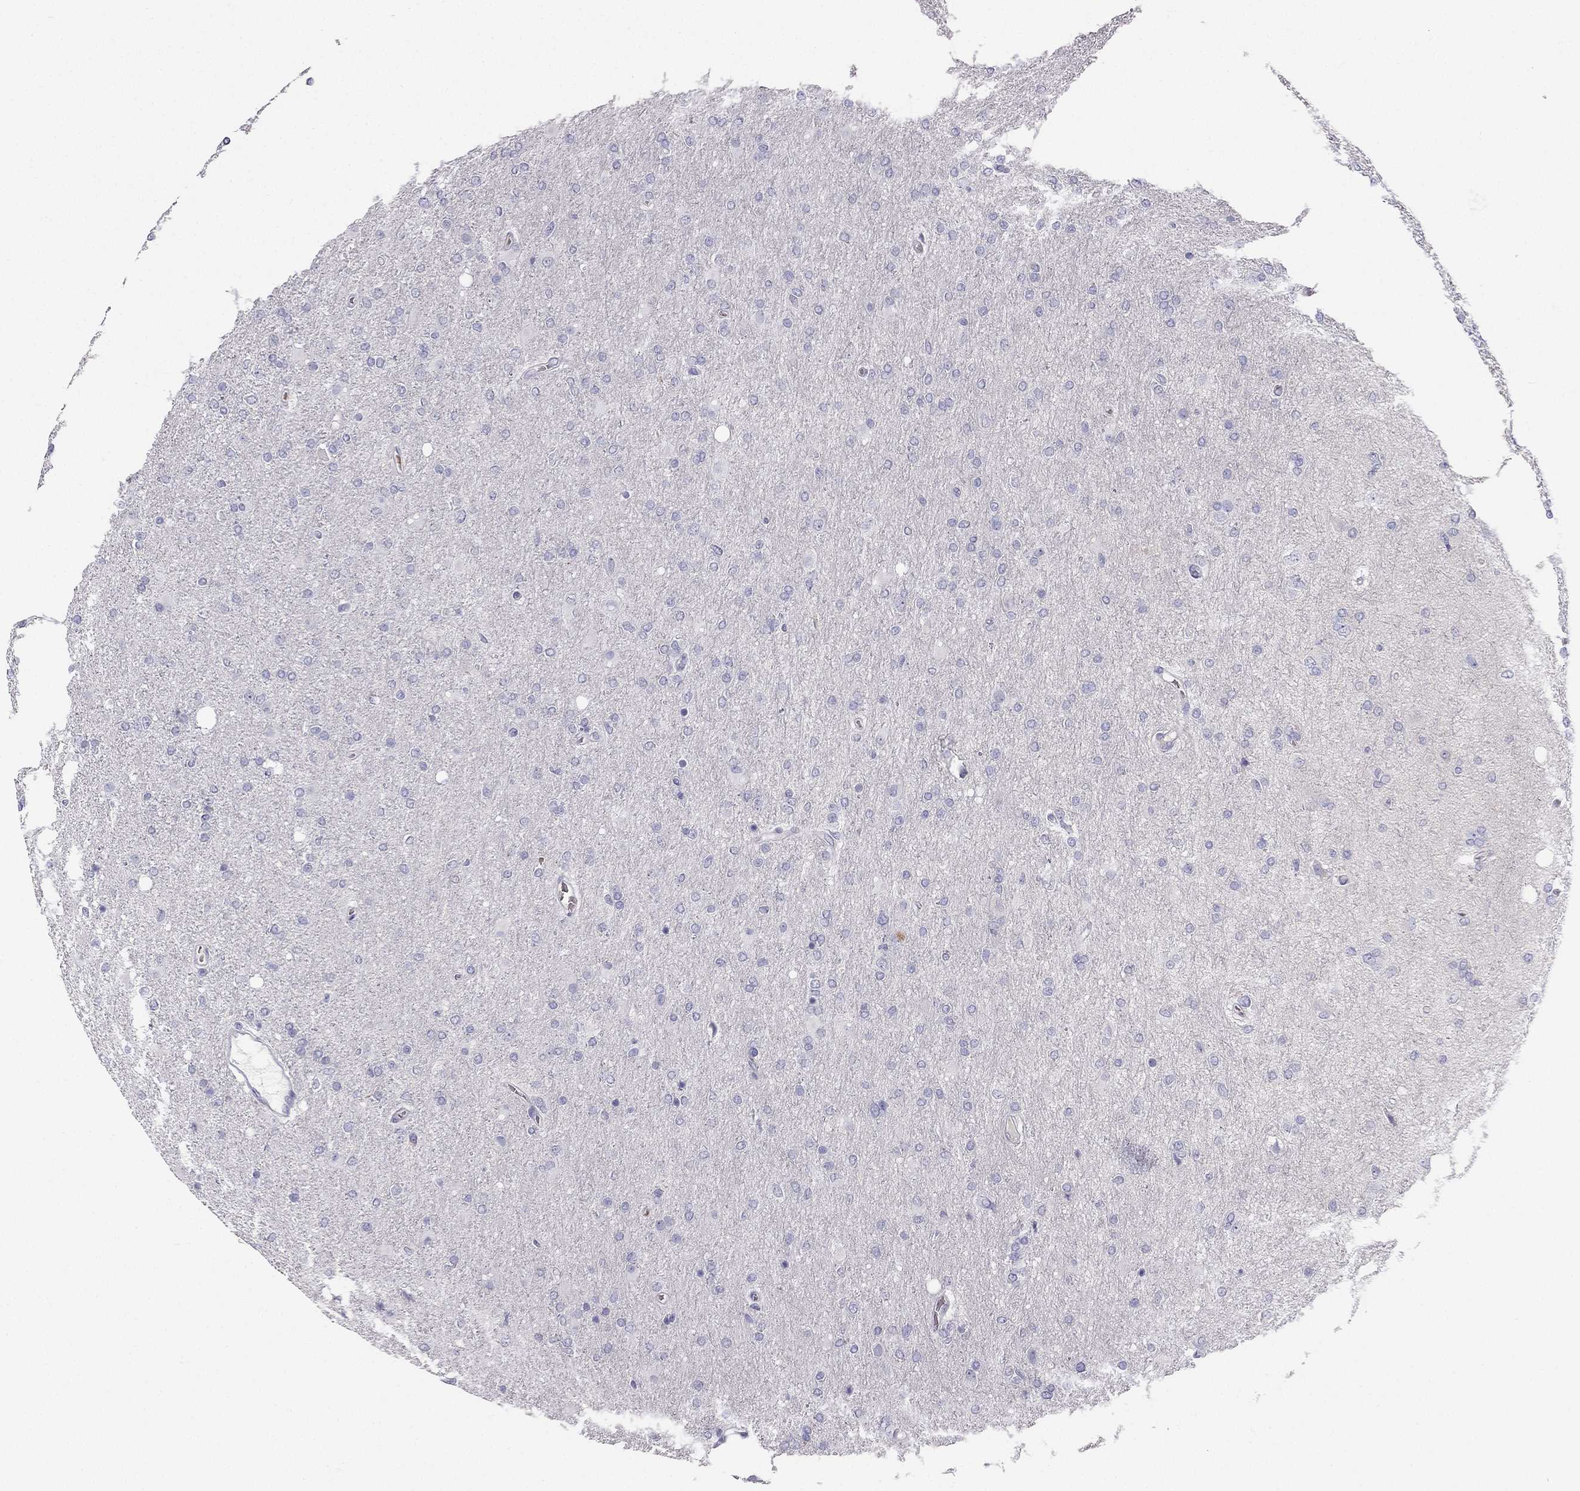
{"staining": {"intensity": "negative", "quantity": "none", "location": "none"}, "tissue": "glioma", "cell_type": "Tumor cells", "image_type": "cancer", "snomed": [{"axis": "morphology", "description": "Glioma, malignant, High grade"}, {"axis": "topography", "description": "Cerebral cortex"}], "caption": "Tumor cells show no significant protein staining in glioma.", "gene": "RSPH14", "patient": {"sex": "male", "age": 70}}